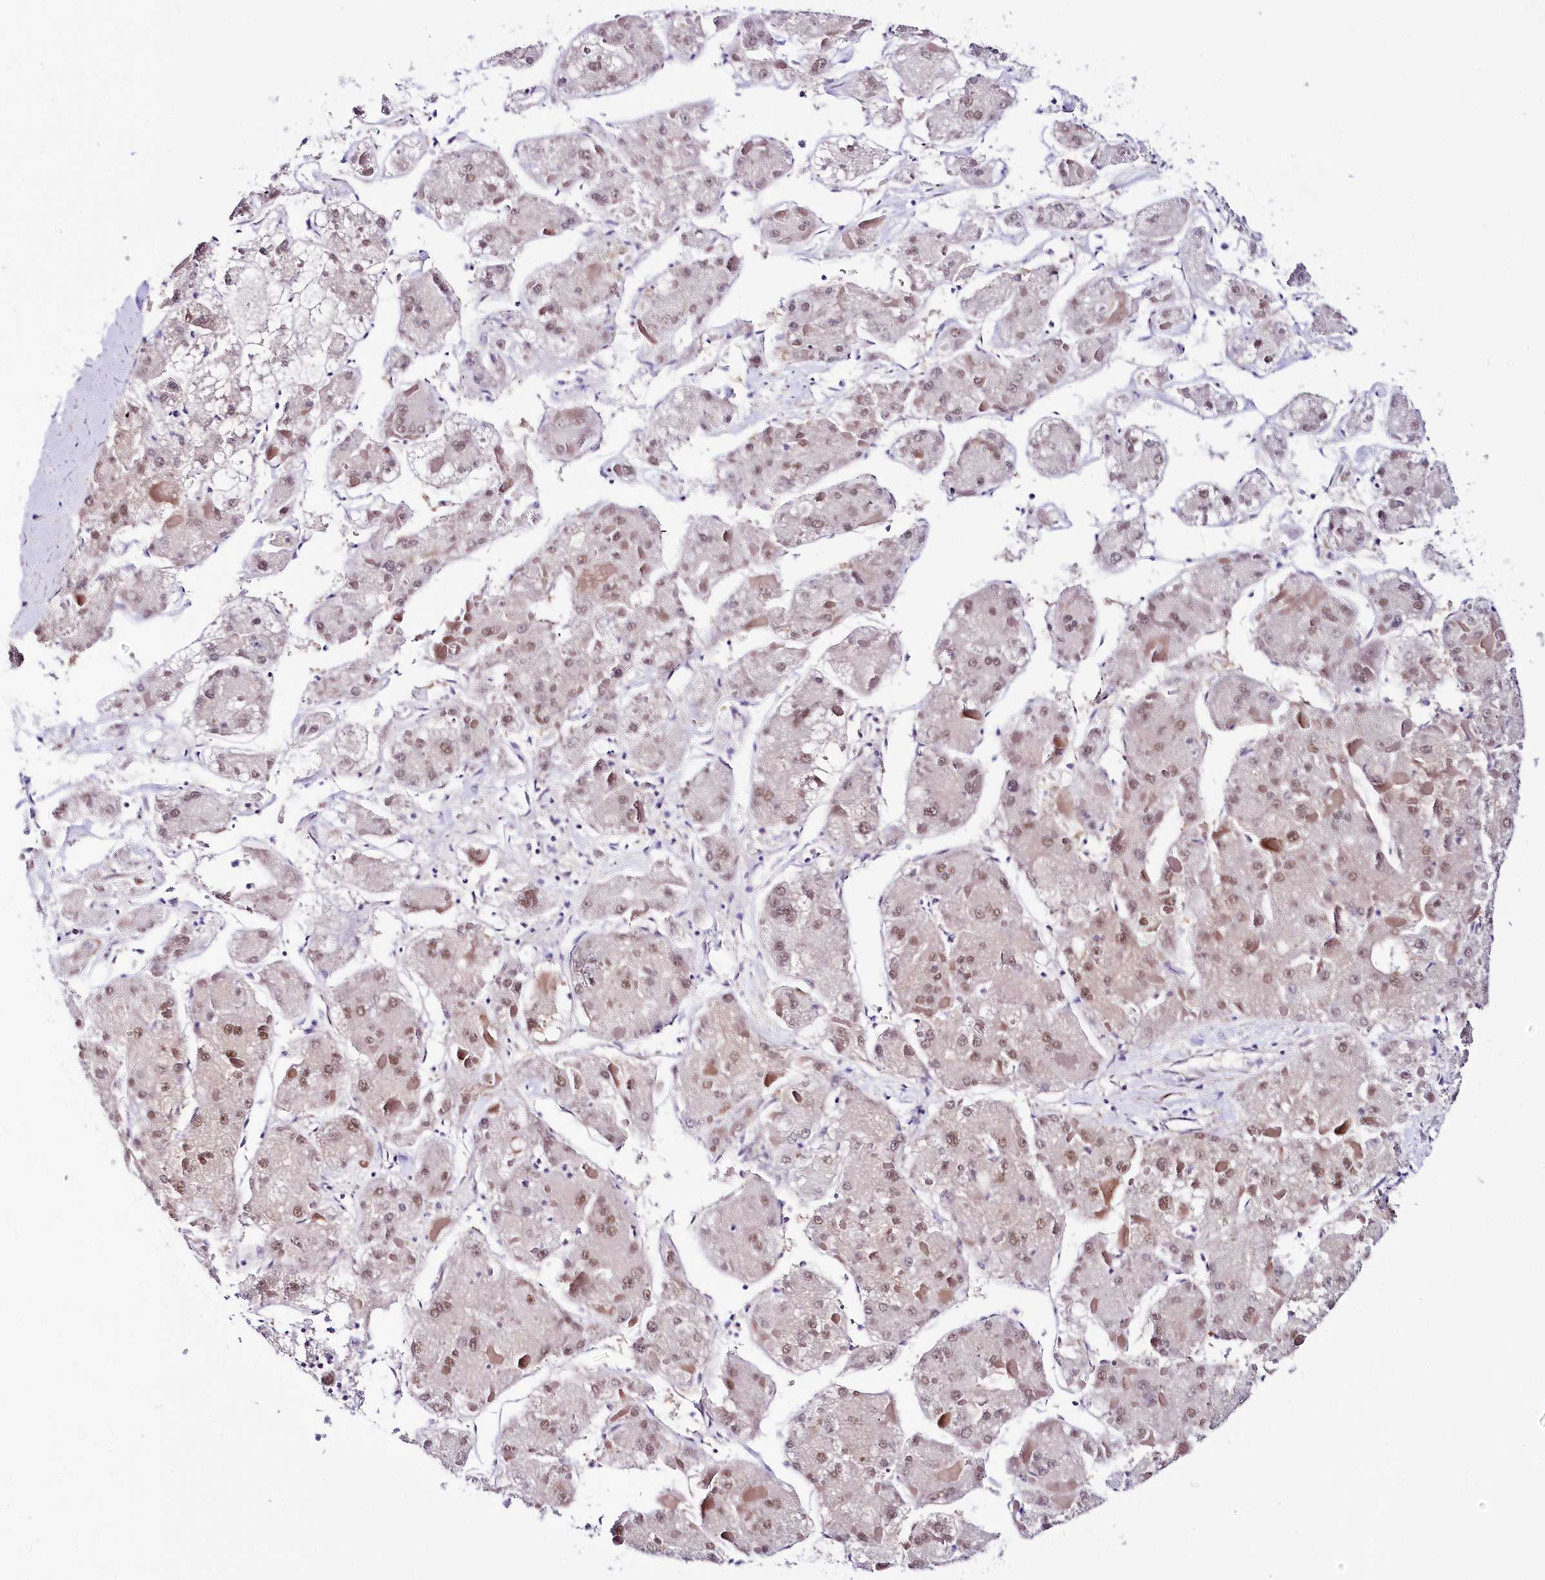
{"staining": {"intensity": "moderate", "quantity": "25%-75%", "location": "nuclear"}, "tissue": "liver cancer", "cell_type": "Tumor cells", "image_type": "cancer", "snomed": [{"axis": "morphology", "description": "Carcinoma, Hepatocellular, NOS"}, {"axis": "topography", "description": "Liver"}], "caption": "This is a micrograph of immunohistochemistry (IHC) staining of liver cancer, which shows moderate positivity in the nuclear of tumor cells.", "gene": "PPP2R5B", "patient": {"sex": "female", "age": 73}}